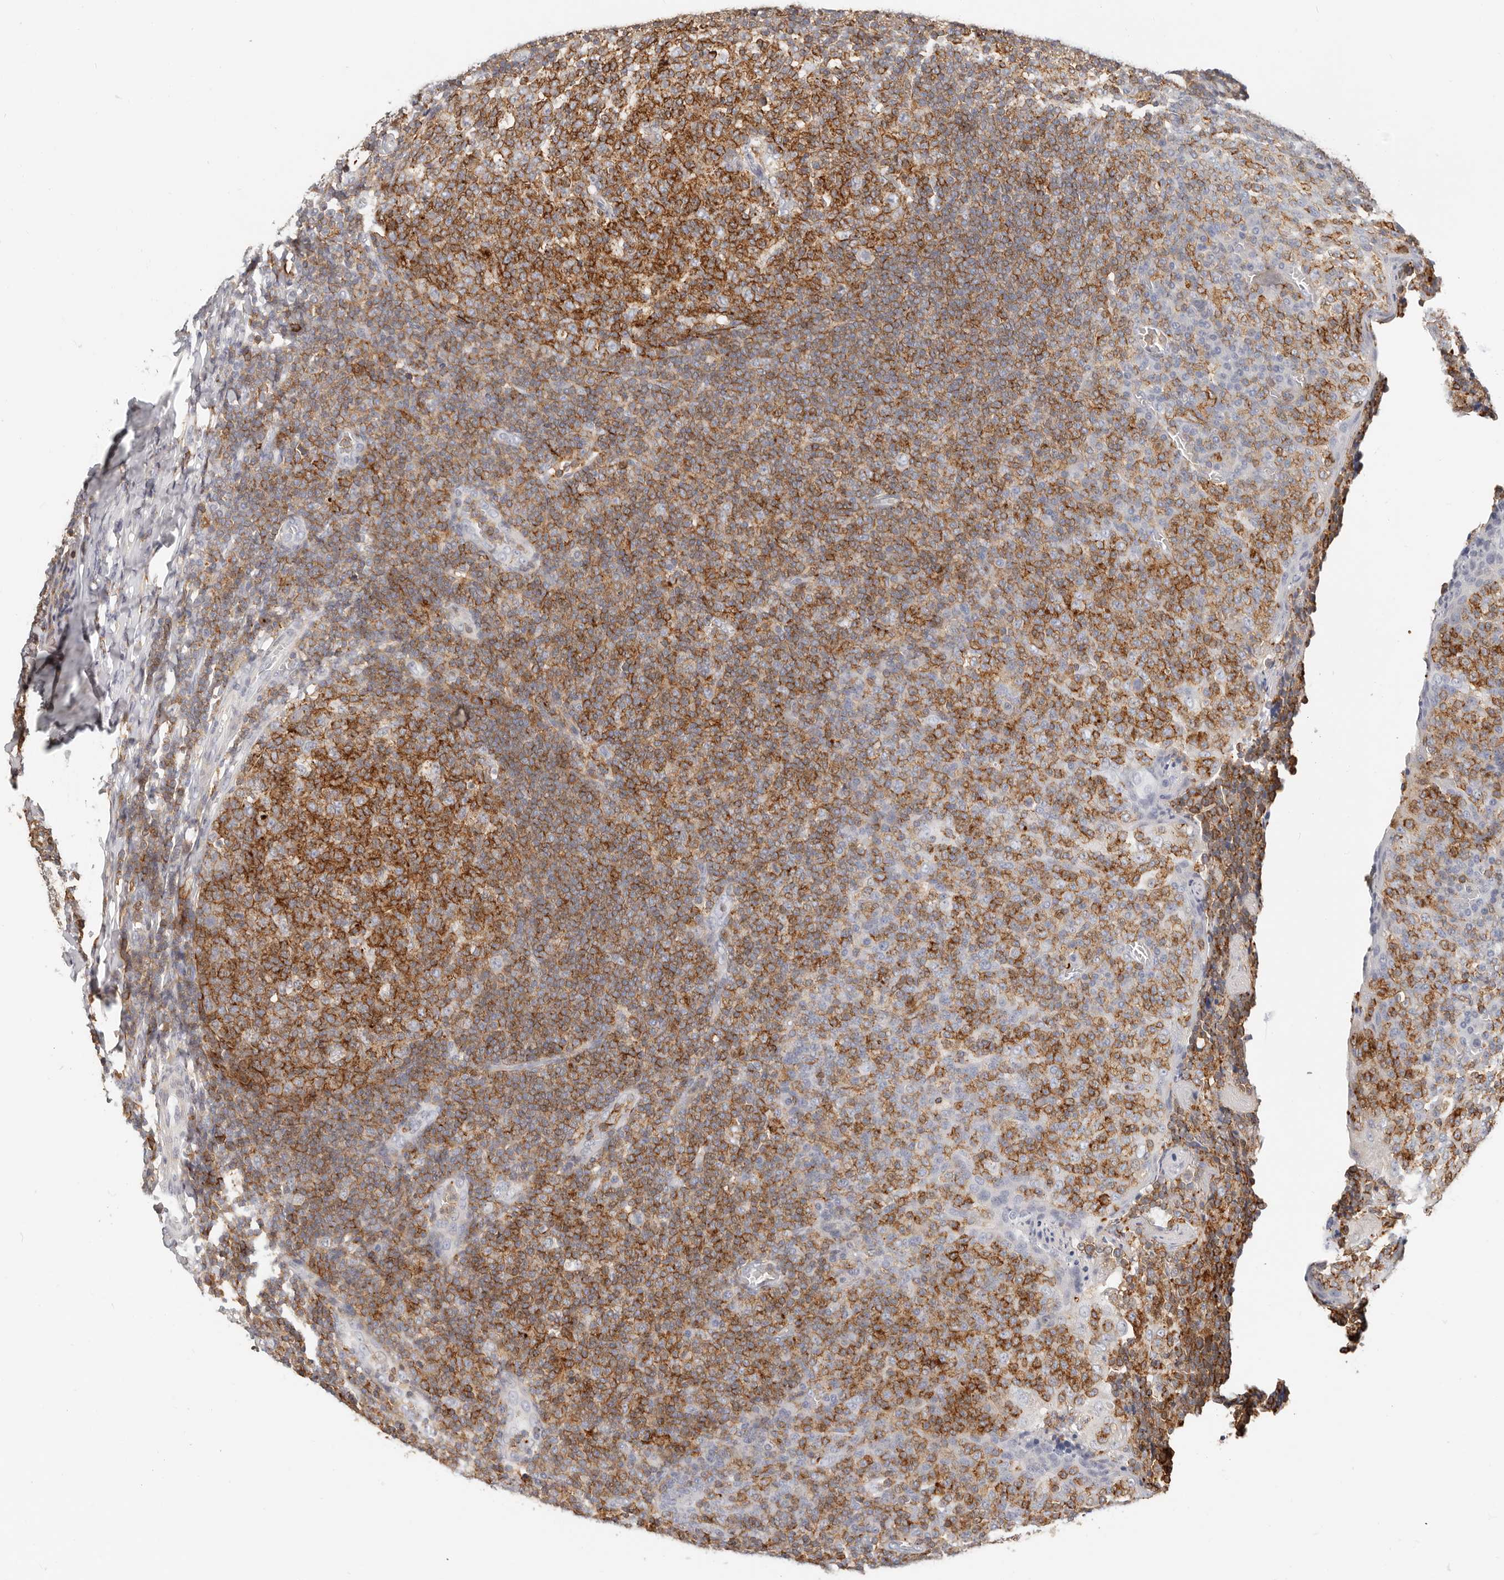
{"staining": {"intensity": "strong", "quantity": ">75%", "location": "cytoplasmic/membranous"}, "tissue": "tonsil", "cell_type": "Germinal center cells", "image_type": "normal", "snomed": [{"axis": "morphology", "description": "Normal tissue, NOS"}, {"axis": "topography", "description": "Tonsil"}], "caption": "Tonsil stained with DAB IHC exhibits high levels of strong cytoplasmic/membranous positivity in about >75% of germinal center cells. (DAB = brown stain, brightfield microscopy at high magnification).", "gene": "TMEM63B", "patient": {"sex": "female", "age": 19}}